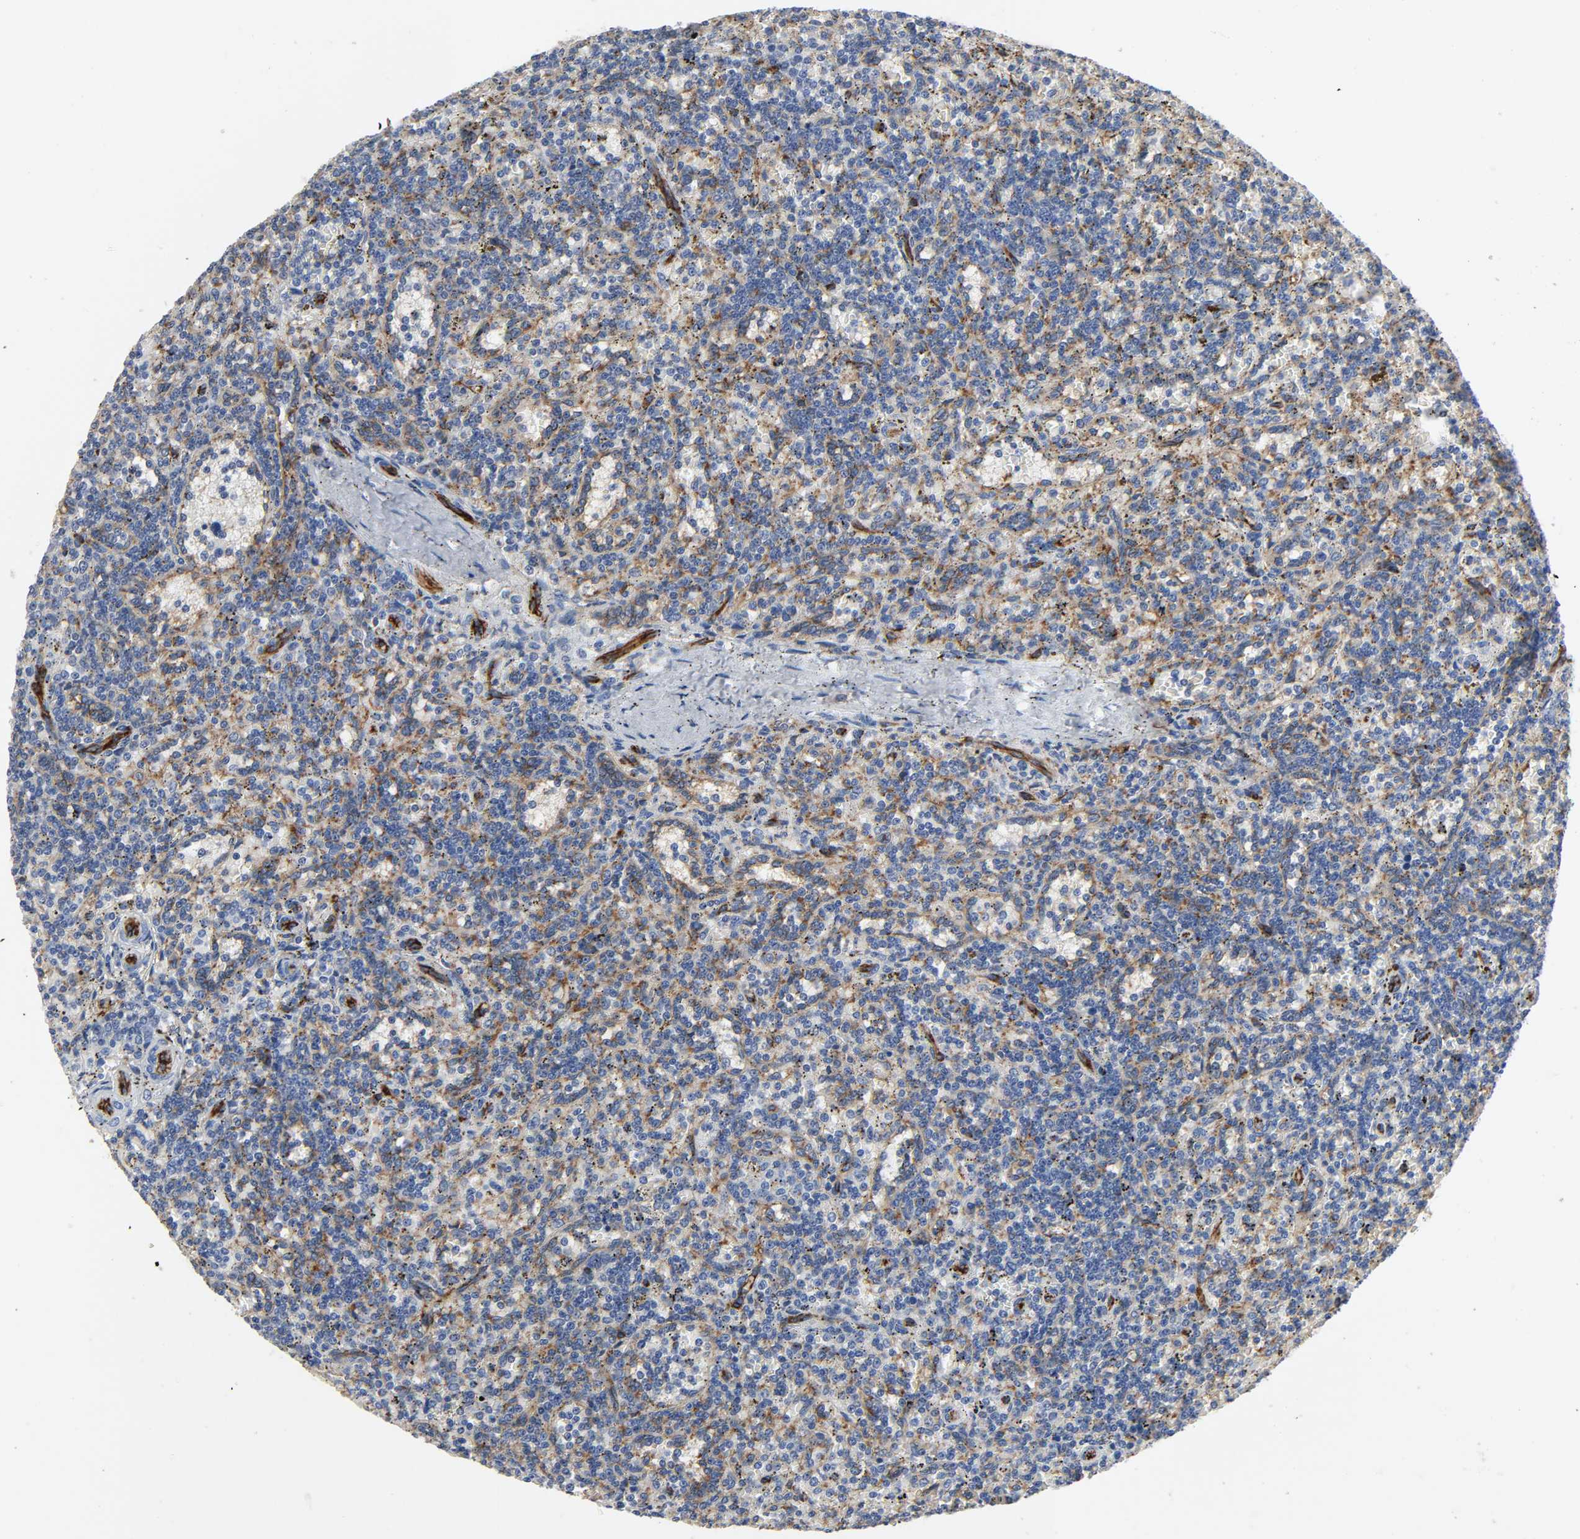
{"staining": {"intensity": "negative", "quantity": "none", "location": "none"}, "tissue": "lymphoma", "cell_type": "Tumor cells", "image_type": "cancer", "snomed": [{"axis": "morphology", "description": "Malignant lymphoma, non-Hodgkin's type, Low grade"}, {"axis": "topography", "description": "Spleen"}], "caption": "High magnification brightfield microscopy of lymphoma stained with DAB (brown) and counterstained with hematoxylin (blue): tumor cells show no significant positivity.", "gene": "PECAM1", "patient": {"sex": "male", "age": 73}}